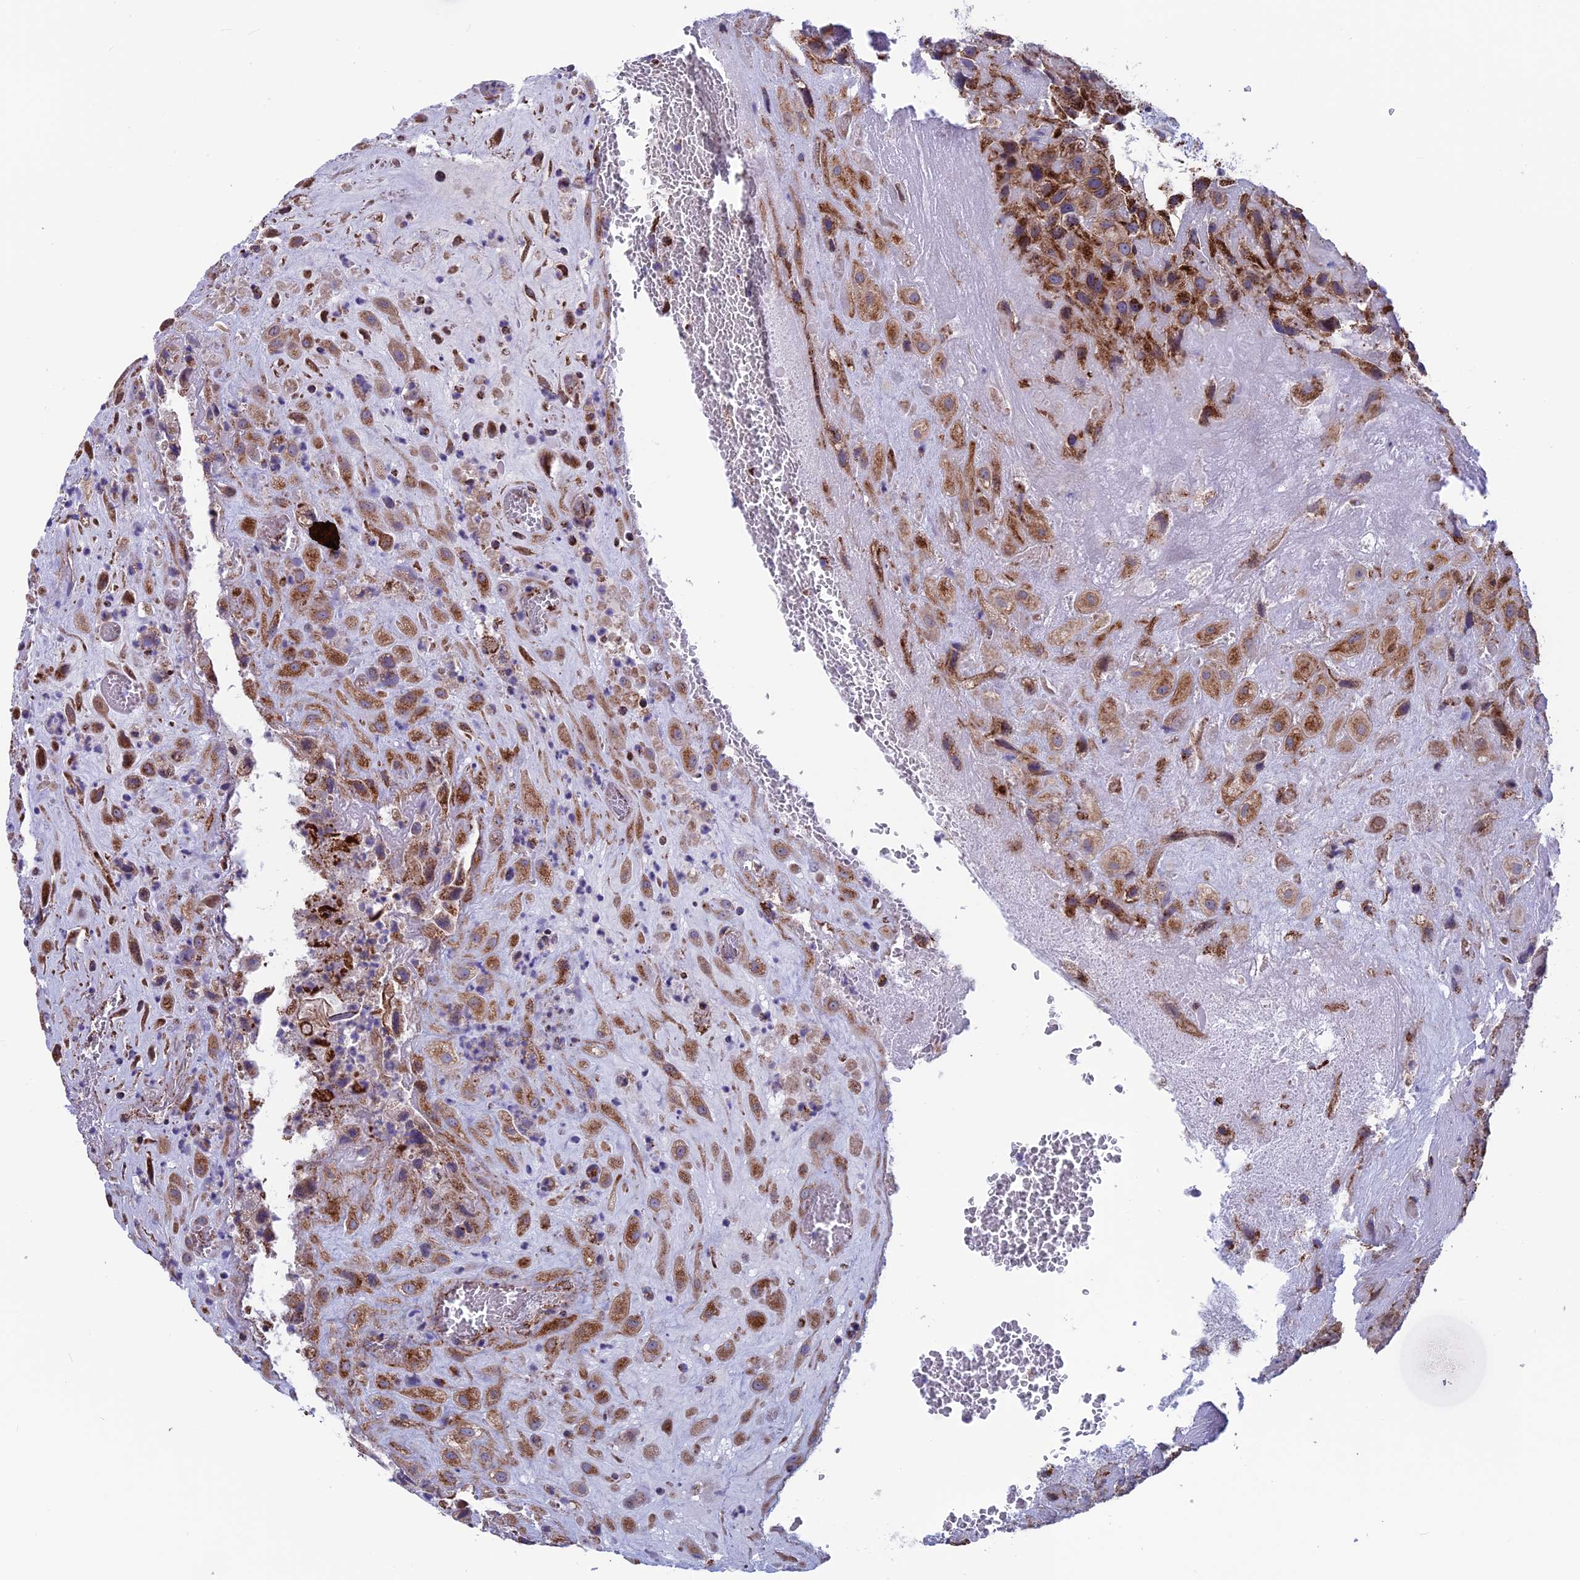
{"staining": {"intensity": "moderate", "quantity": ">75%", "location": "cytoplasmic/membranous"}, "tissue": "placenta", "cell_type": "Decidual cells", "image_type": "normal", "snomed": [{"axis": "morphology", "description": "Normal tissue, NOS"}, {"axis": "topography", "description": "Placenta"}], "caption": "Protein expression analysis of unremarkable human placenta reveals moderate cytoplasmic/membranous expression in approximately >75% of decidual cells. (brown staining indicates protein expression, while blue staining denotes nuclei).", "gene": "MRPS18B", "patient": {"sex": "female", "age": 35}}